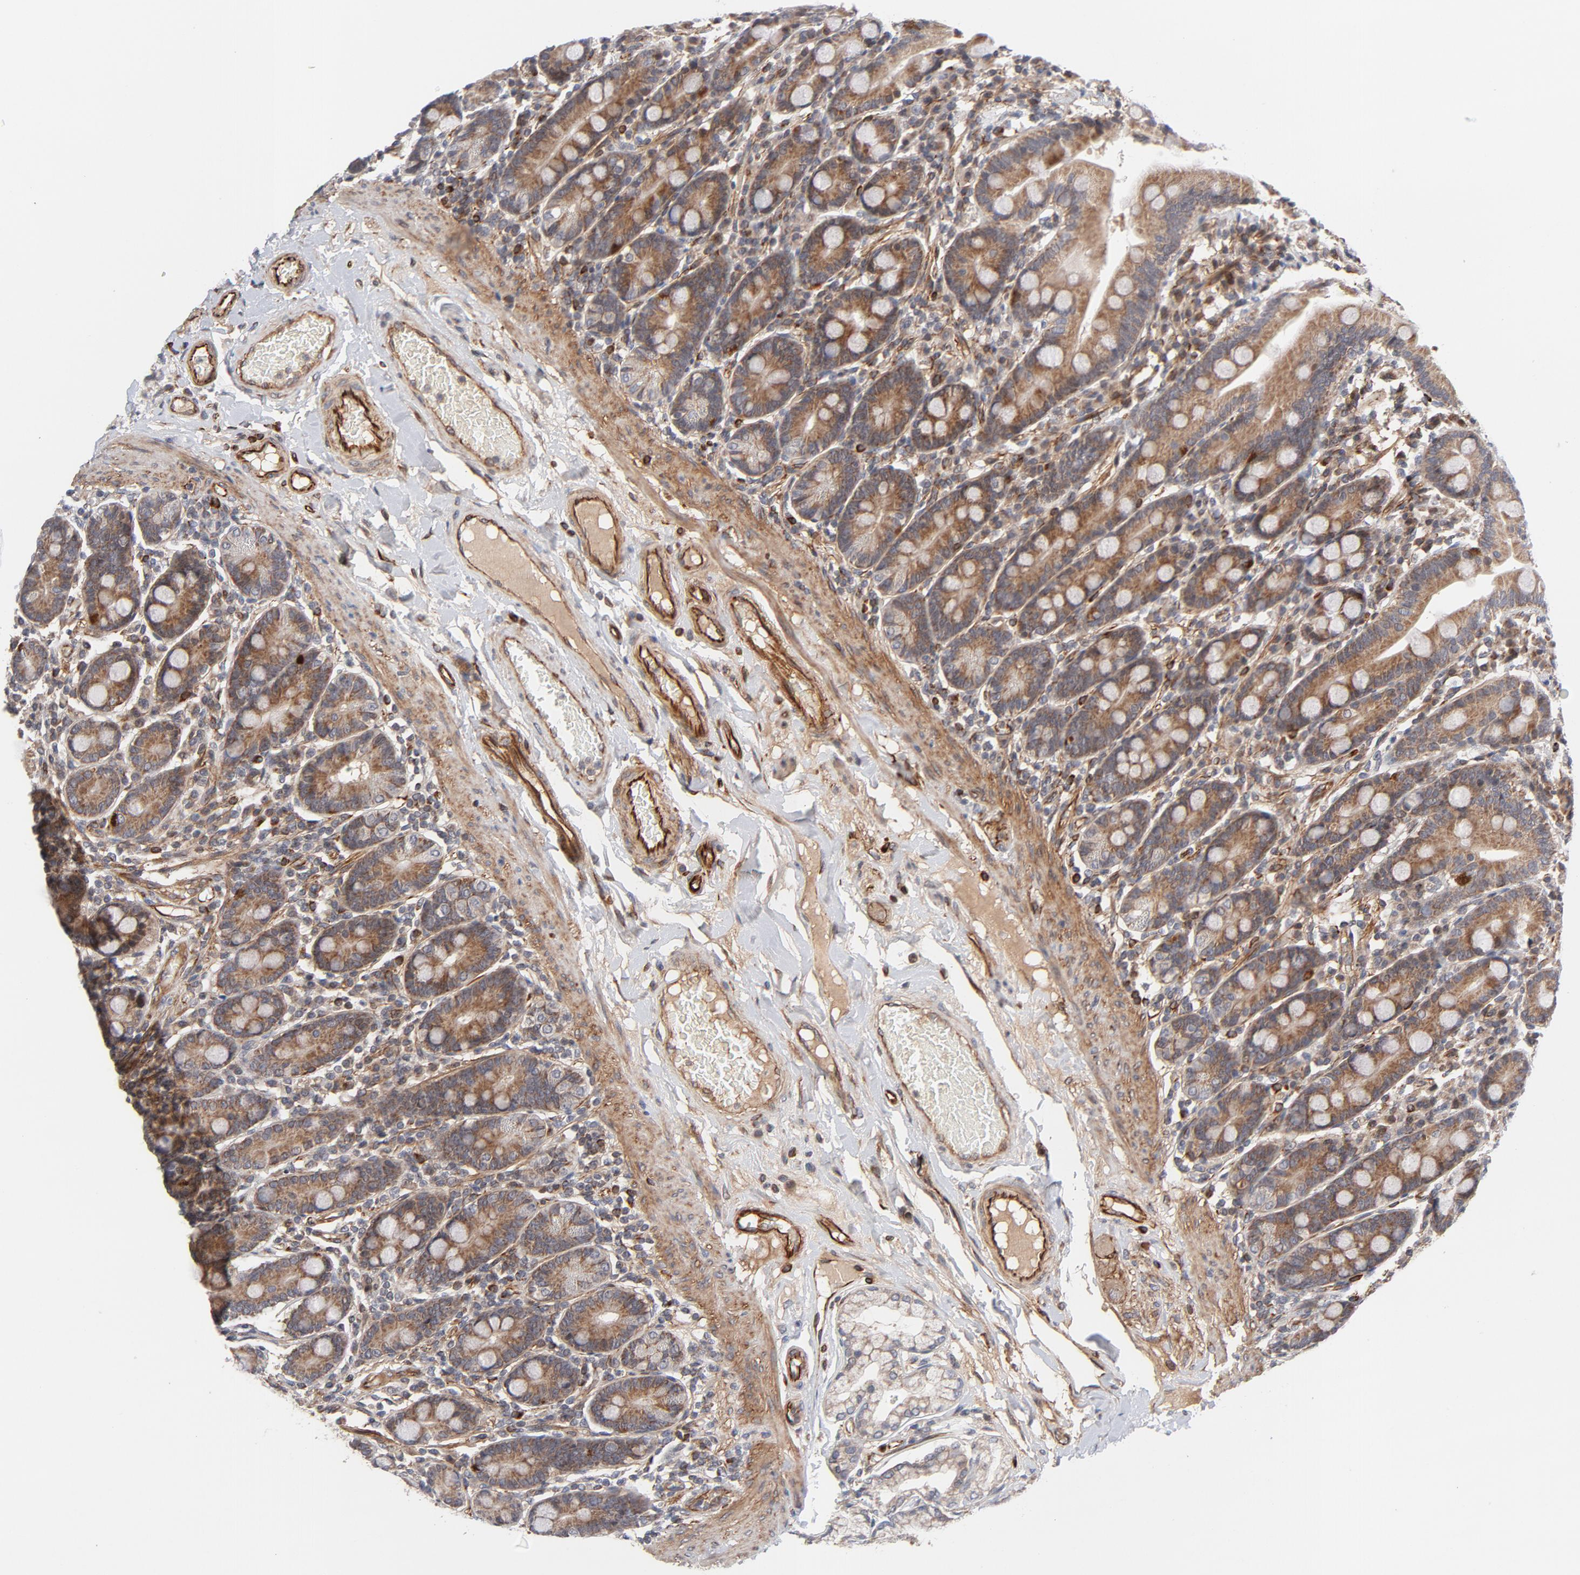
{"staining": {"intensity": "moderate", "quantity": ">75%", "location": "cytoplasmic/membranous"}, "tissue": "duodenum", "cell_type": "Glandular cells", "image_type": "normal", "snomed": [{"axis": "morphology", "description": "Normal tissue, NOS"}, {"axis": "topography", "description": "Duodenum"}], "caption": "A medium amount of moderate cytoplasmic/membranous staining is seen in about >75% of glandular cells in normal duodenum. (brown staining indicates protein expression, while blue staining denotes nuclei).", "gene": "DNAAF2", "patient": {"sex": "male", "age": 50}}